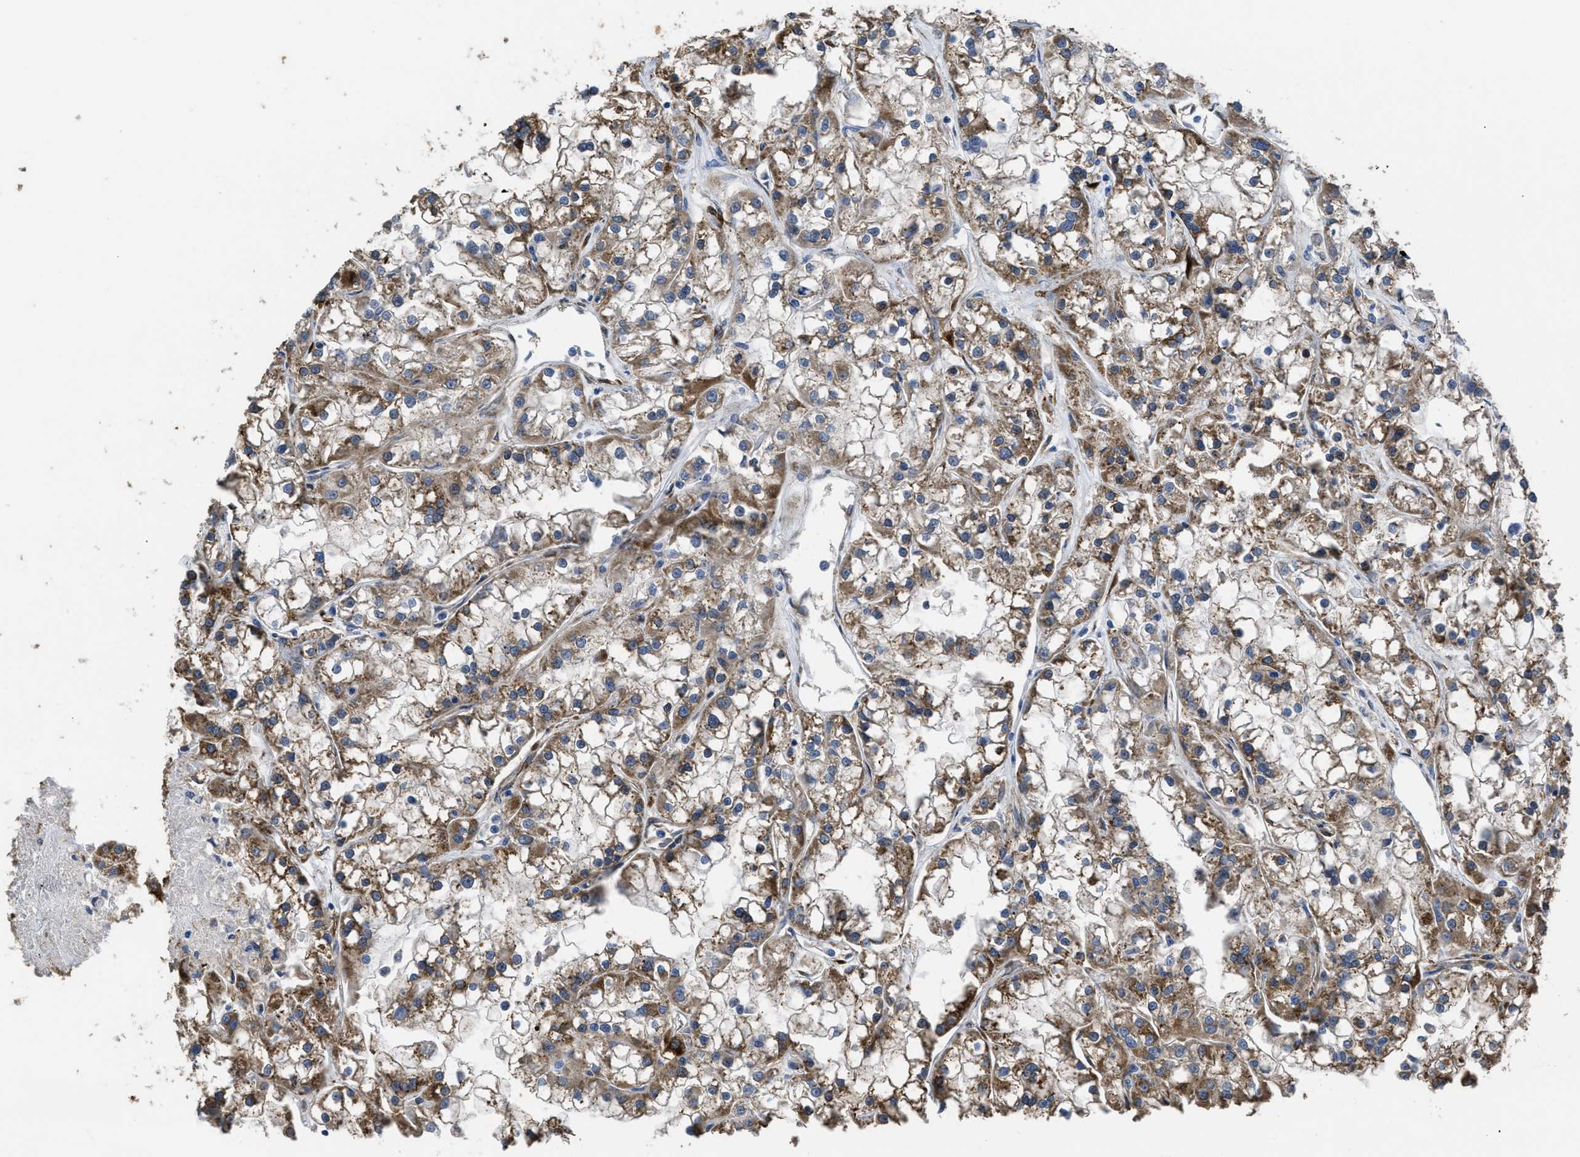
{"staining": {"intensity": "moderate", "quantity": ">75%", "location": "cytoplasmic/membranous"}, "tissue": "renal cancer", "cell_type": "Tumor cells", "image_type": "cancer", "snomed": [{"axis": "morphology", "description": "Adenocarcinoma, NOS"}, {"axis": "topography", "description": "Kidney"}], "caption": "Tumor cells reveal moderate cytoplasmic/membranous positivity in about >75% of cells in renal adenocarcinoma.", "gene": "SQLE", "patient": {"sex": "female", "age": 52}}